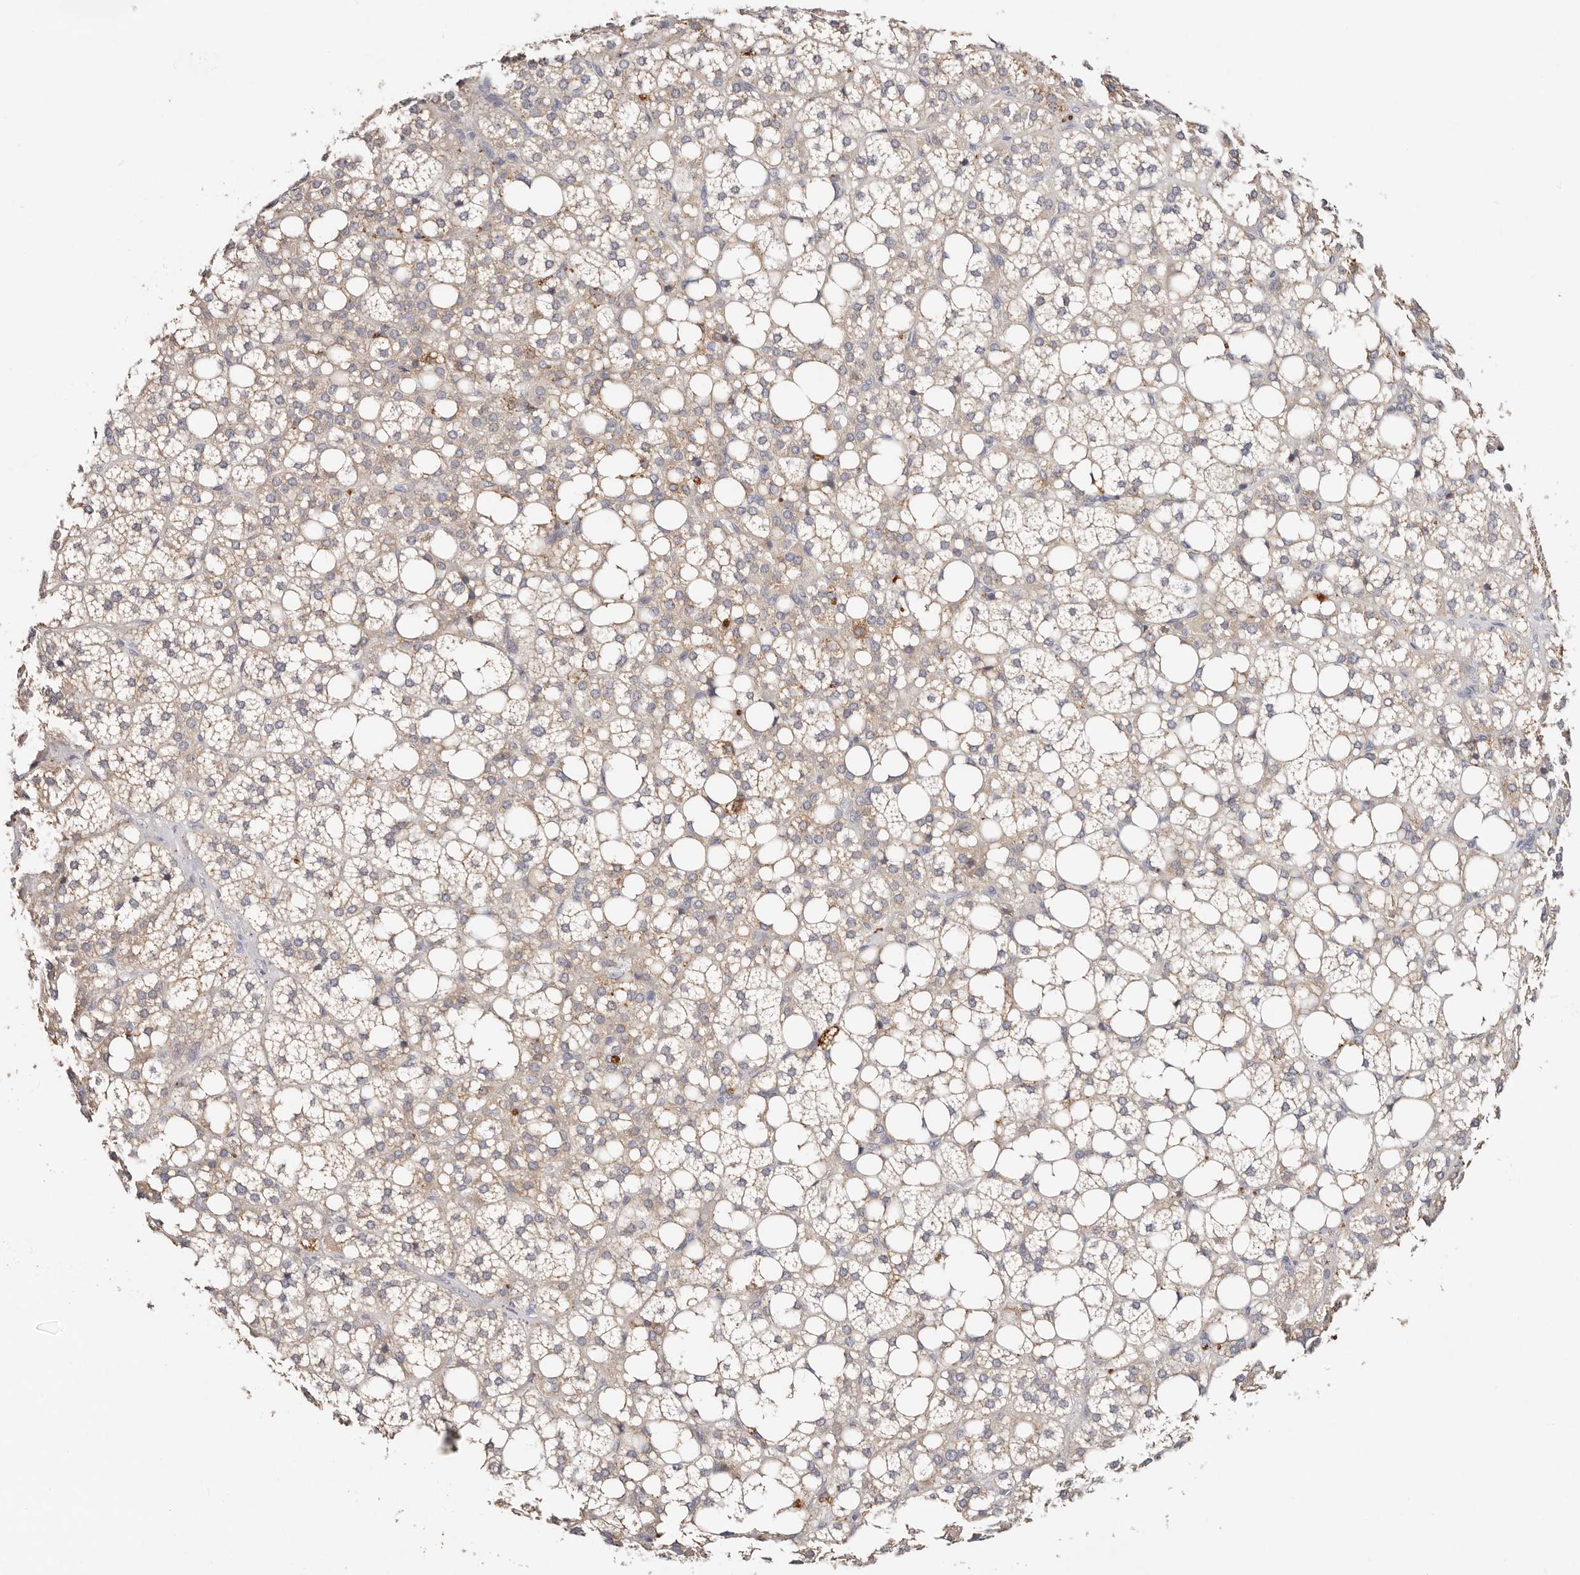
{"staining": {"intensity": "weak", "quantity": "25%-75%", "location": "cytoplasmic/membranous"}, "tissue": "adrenal gland", "cell_type": "Glandular cells", "image_type": "normal", "snomed": [{"axis": "morphology", "description": "Normal tissue, NOS"}, {"axis": "topography", "description": "Adrenal gland"}], "caption": "An immunohistochemistry histopathology image of benign tissue is shown. Protein staining in brown highlights weak cytoplasmic/membranous positivity in adrenal gland within glandular cells. (brown staining indicates protein expression, while blue staining denotes nuclei).", "gene": "VIPAS39", "patient": {"sex": "female", "age": 59}}